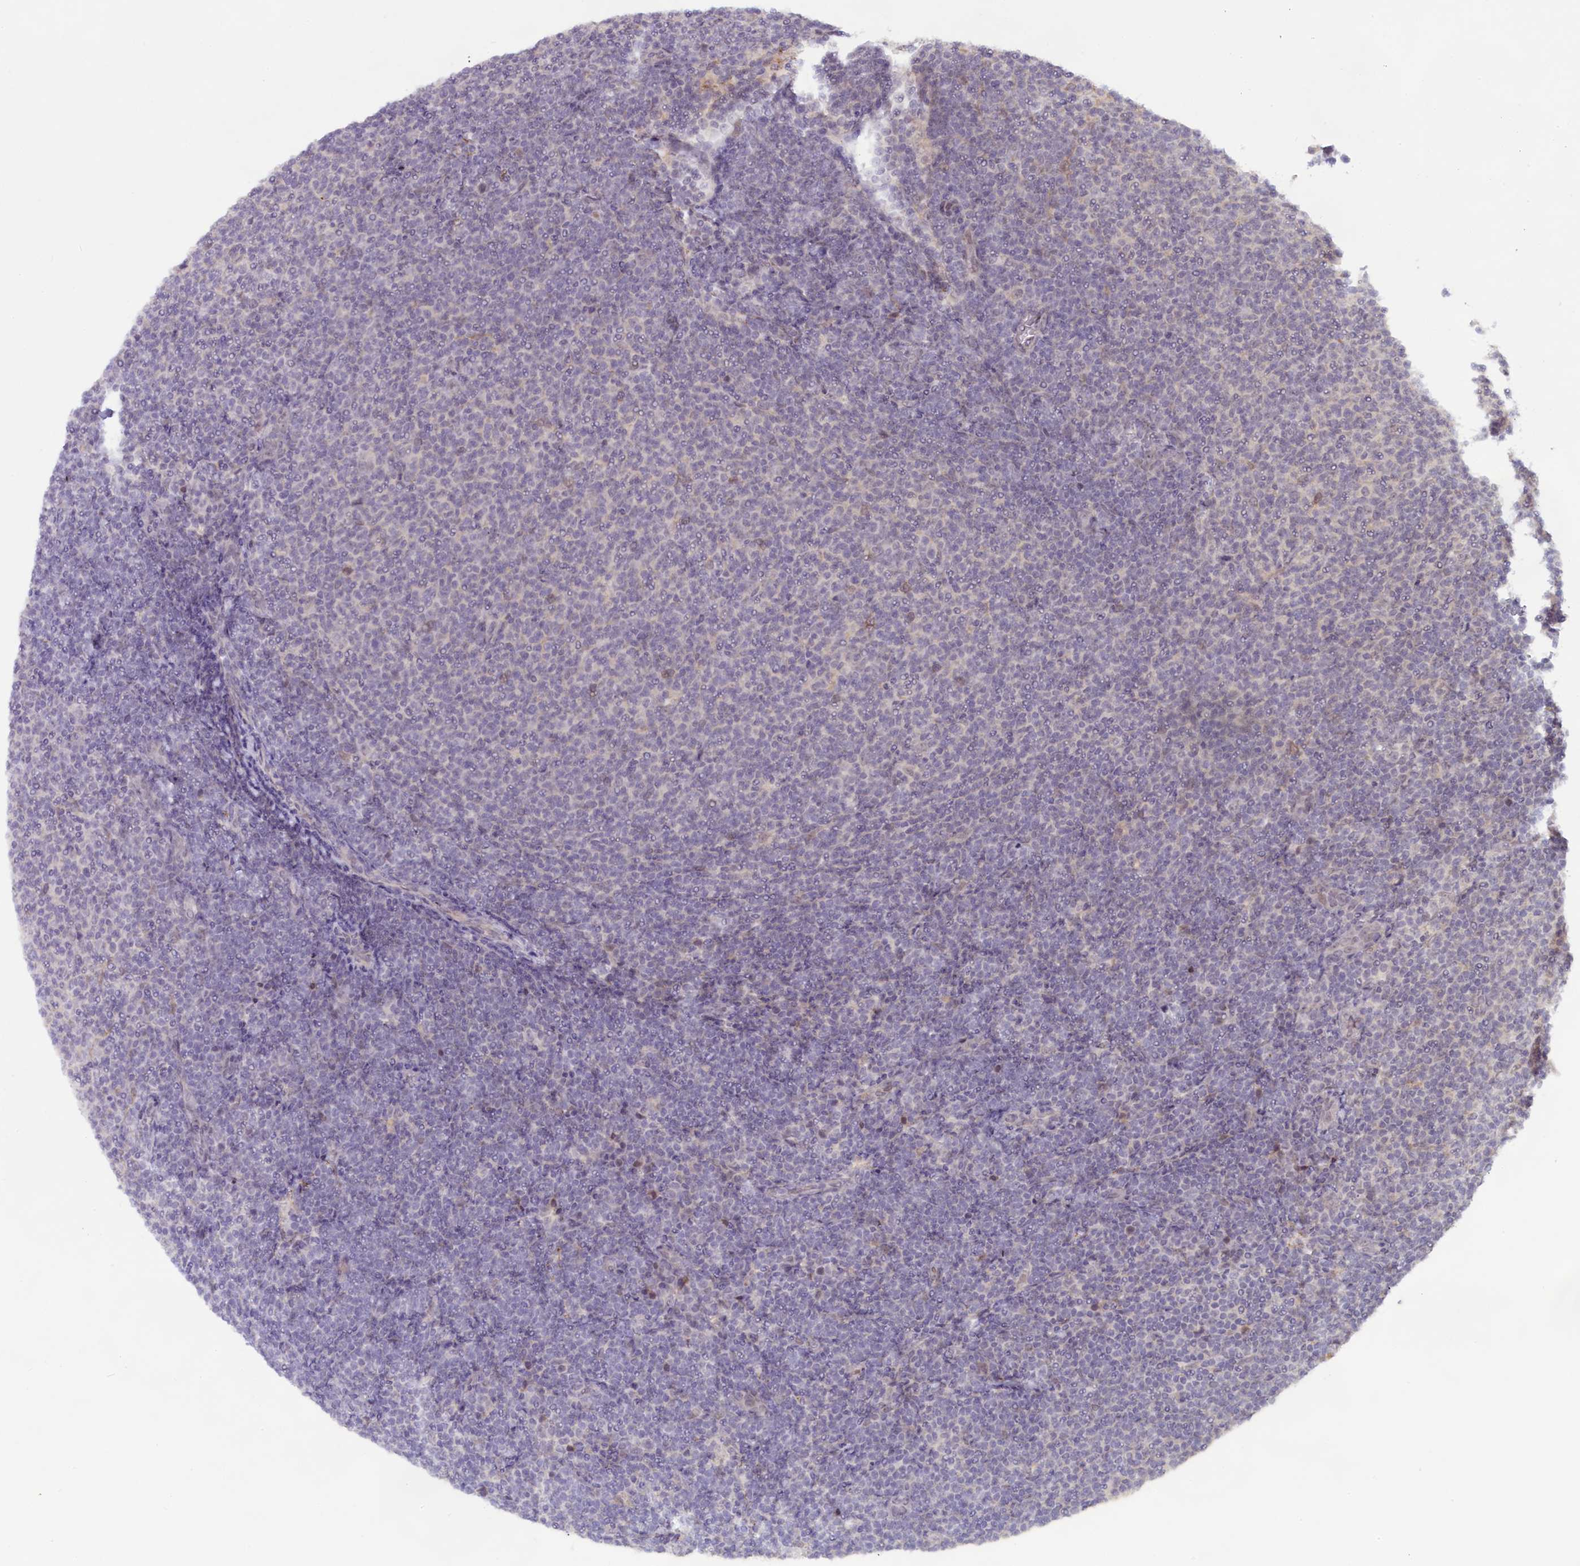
{"staining": {"intensity": "negative", "quantity": "none", "location": "none"}, "tissue": "lymphoma", "cell_type": "Tumor cells", "image_type": "cancer", "snomed": [{"axis": "morphology", "description": "Malignant lymphoma, non-Hodgkin's type, Low grade"}, {"axis": "topography", "description": "Lymph node"}], "caption": "The photomicrograph displays no staining of tumor cells in malignant lymphoma, non-Hodgkin's type (low-grade). Brightfield microscopy of immunohistochemistry stained with DAB (3,3'-diaminobenzidine) (brown) and hematoxylin (blue), captured at high magnification.", "gene": "CRAMP1", "patient": {"sex": "male", "age": 66}}